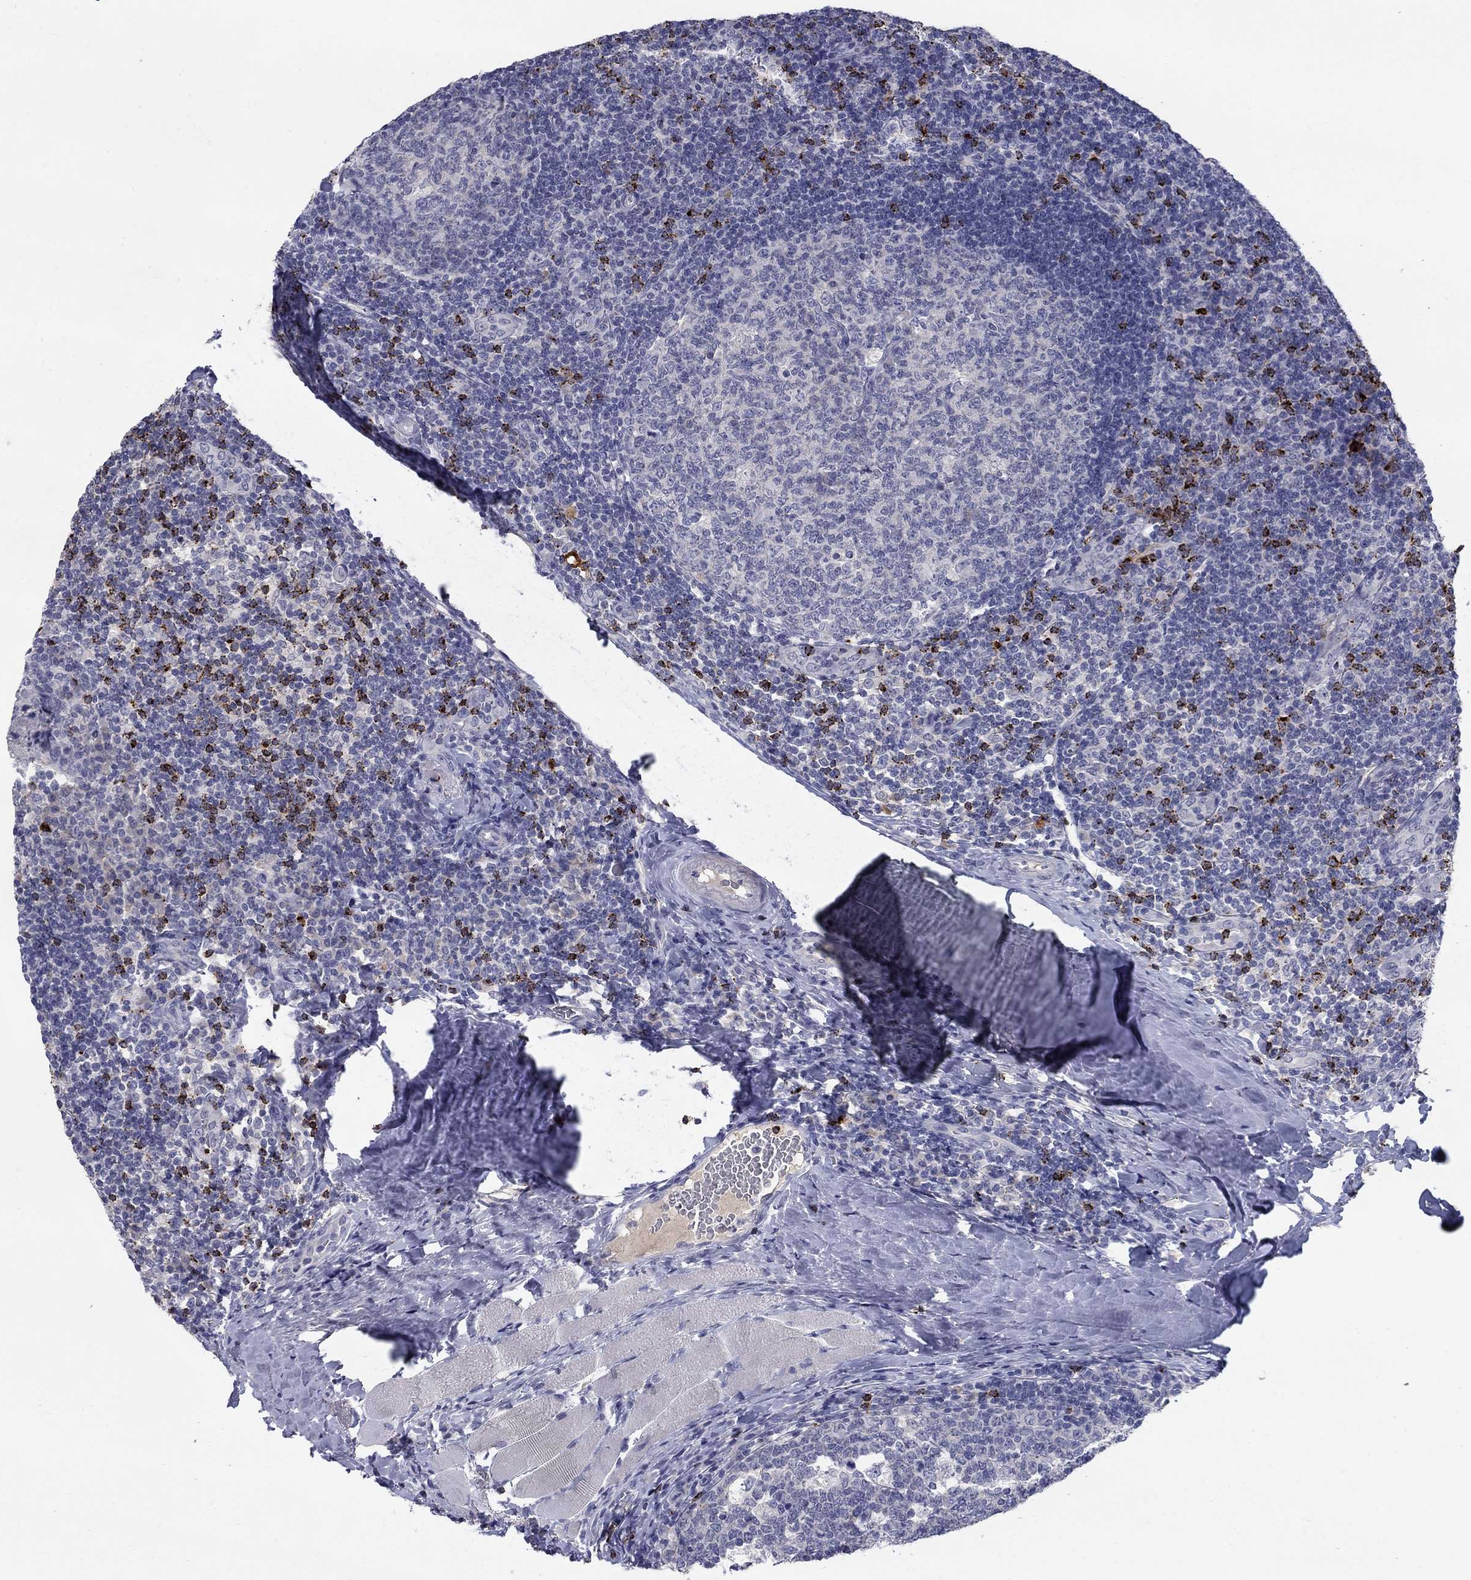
{"staining": {"intensity": "strong", "quantity": "<25%", "location": "cytoplasmic/membranous"}, "tissue": "tonsil", "cell_type": "Germinal center cells", "image_type": "normal", "snomed": [{"axis": "morphology", "description": "Normal tissue, NOS"}, {"axis": "topography", "description": "Tonsil"}], "caption": "Protein expression by immunohistochemistry (IHC) shows strong cytoplasmic/membranous positivity in approximately <25% of germinal center cells in benign tonsil.", "gene": "GZMA", "patient": {"sex": "male", "age": 17}}